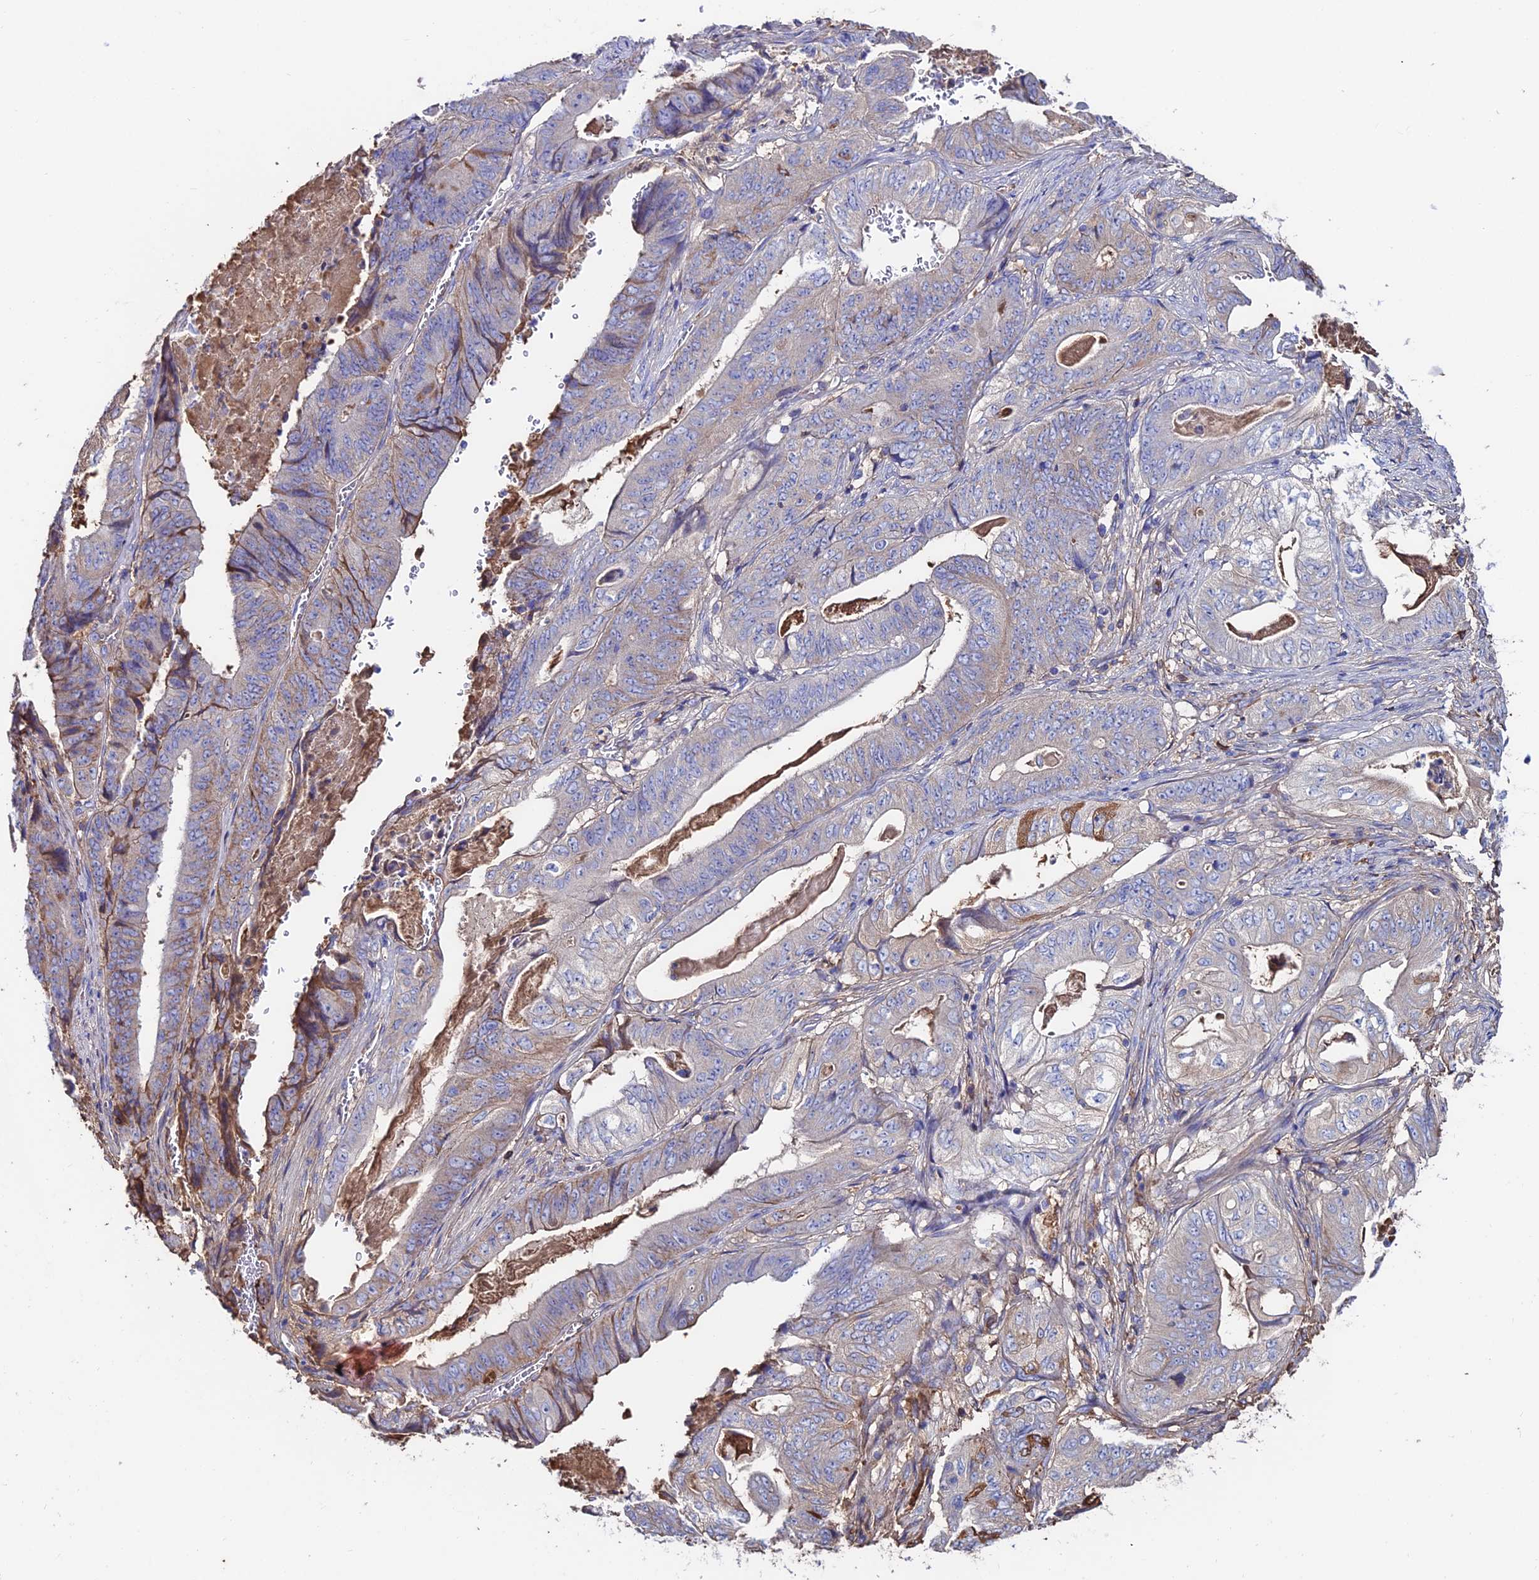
{"staining": {"intensity": "weak", "quantity": "<25%", "location": "cytoplasmic/membranous"}, "tissue": "stomach cancer", "cell_type": "Tumor cells", "image_type": "cancer", "snomed": [{"axis": "morphology", "description": "Adenocarcinoma, NOS"}, {"axis": "topography", "description": "Stomach"}], "caption": "Tumor cells are negative for brown protein staining in stomach adenocarcinoma.", "gene": "SLC25A16", "patient": {"sex": "female", "age": 73}}